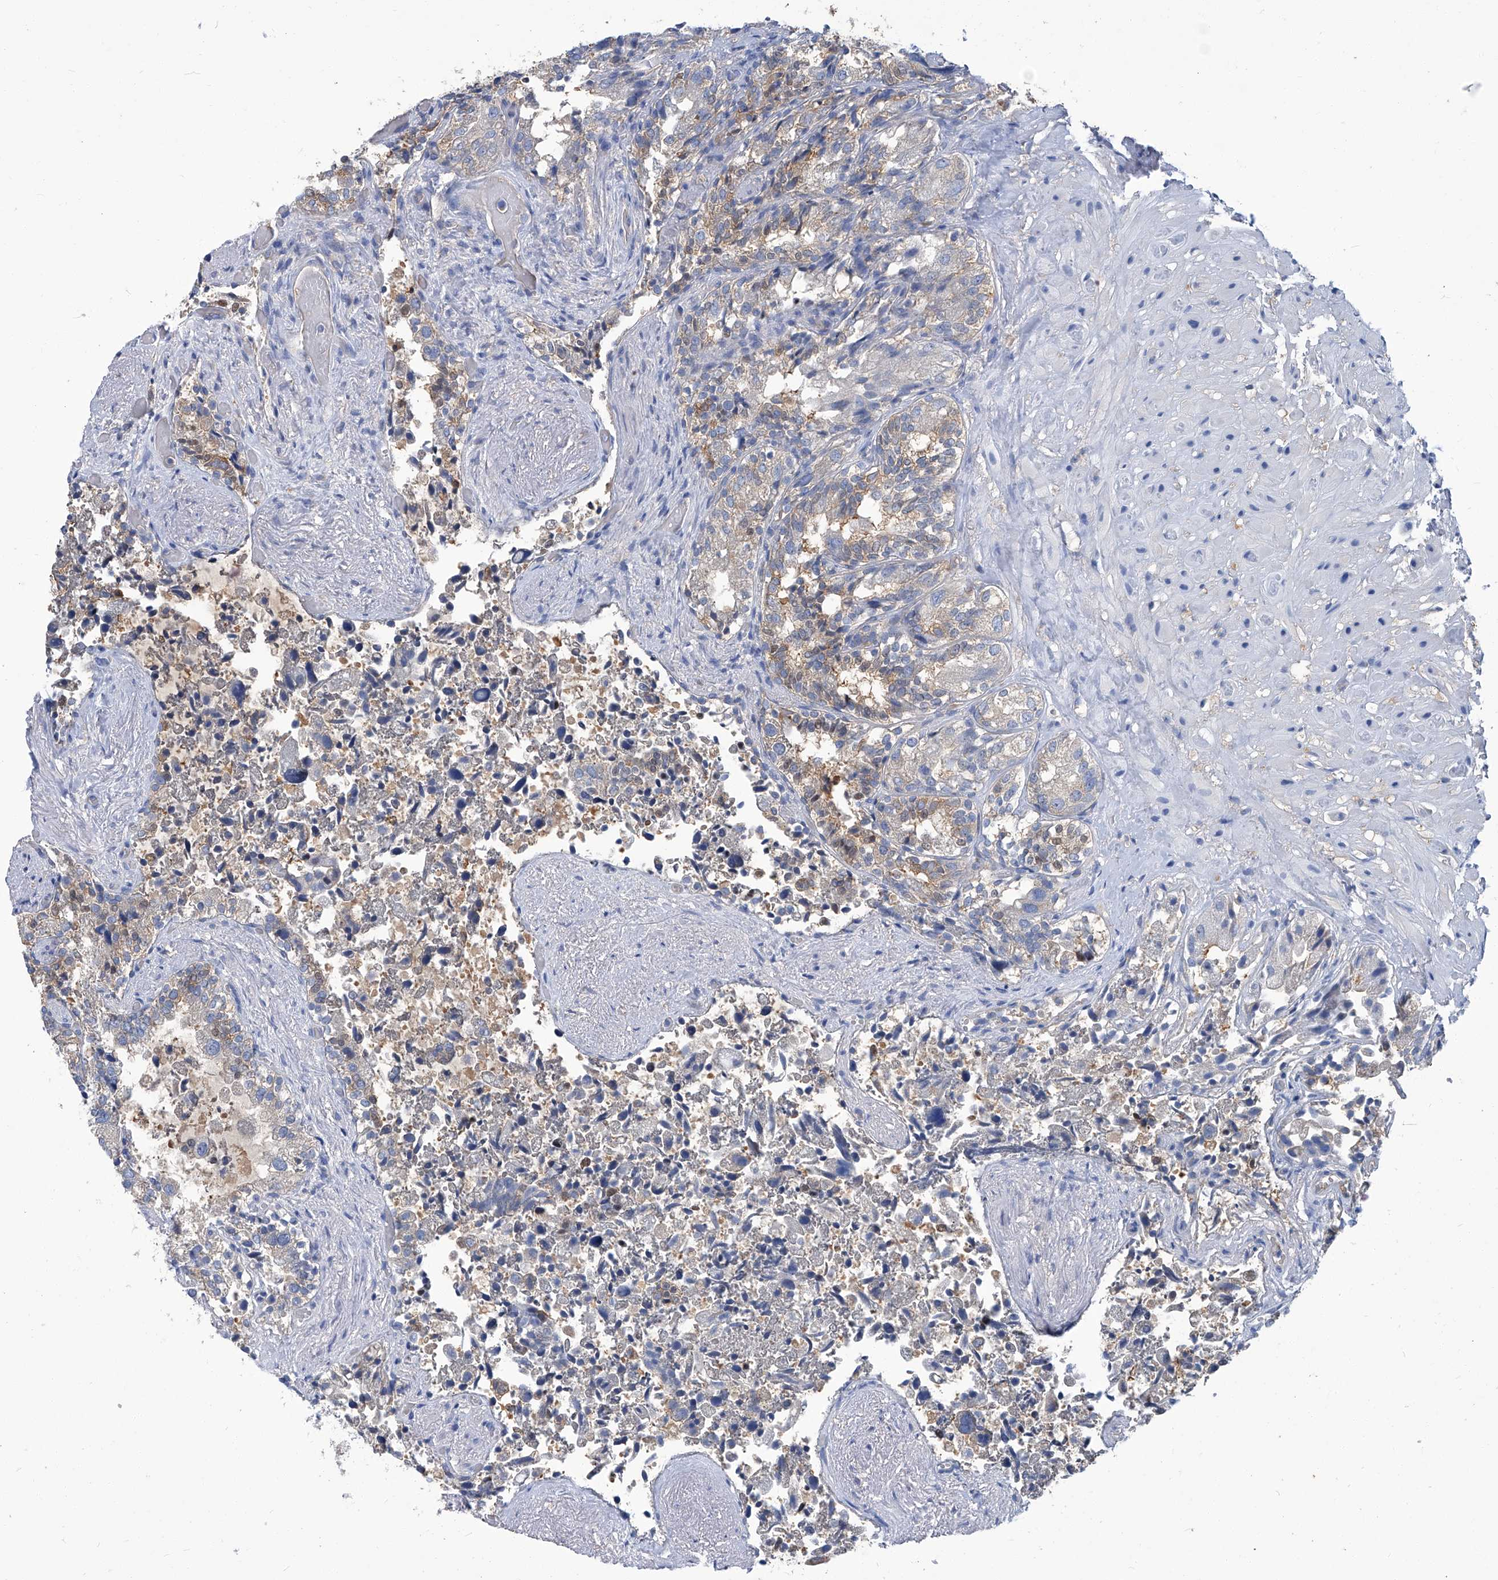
{"staining": {"intensity": "weak", "quantity": ">75%", "location": "cytoplasmic/membranous"}, "tissue": "seminal vesicle", "cell_type": "Glandular cells", "image_type": "normal", "snomed": [{"axis": "morphology", "description": "Normal tissue, NOS"}, {"axis": "topography", "description": "Seminal veicle"}, {"axis": "topography", "description": "Peripheral nerve tissue"}], "caption": "Glandular cells exhibit weak cytoplasmic/membranous expression in about >75% of cells in normal seminal vesicle. (IHC, brightfield microscopy, high magnification).", "gene": "PFKL", "patient": {"sex": "male", "age": 63}}